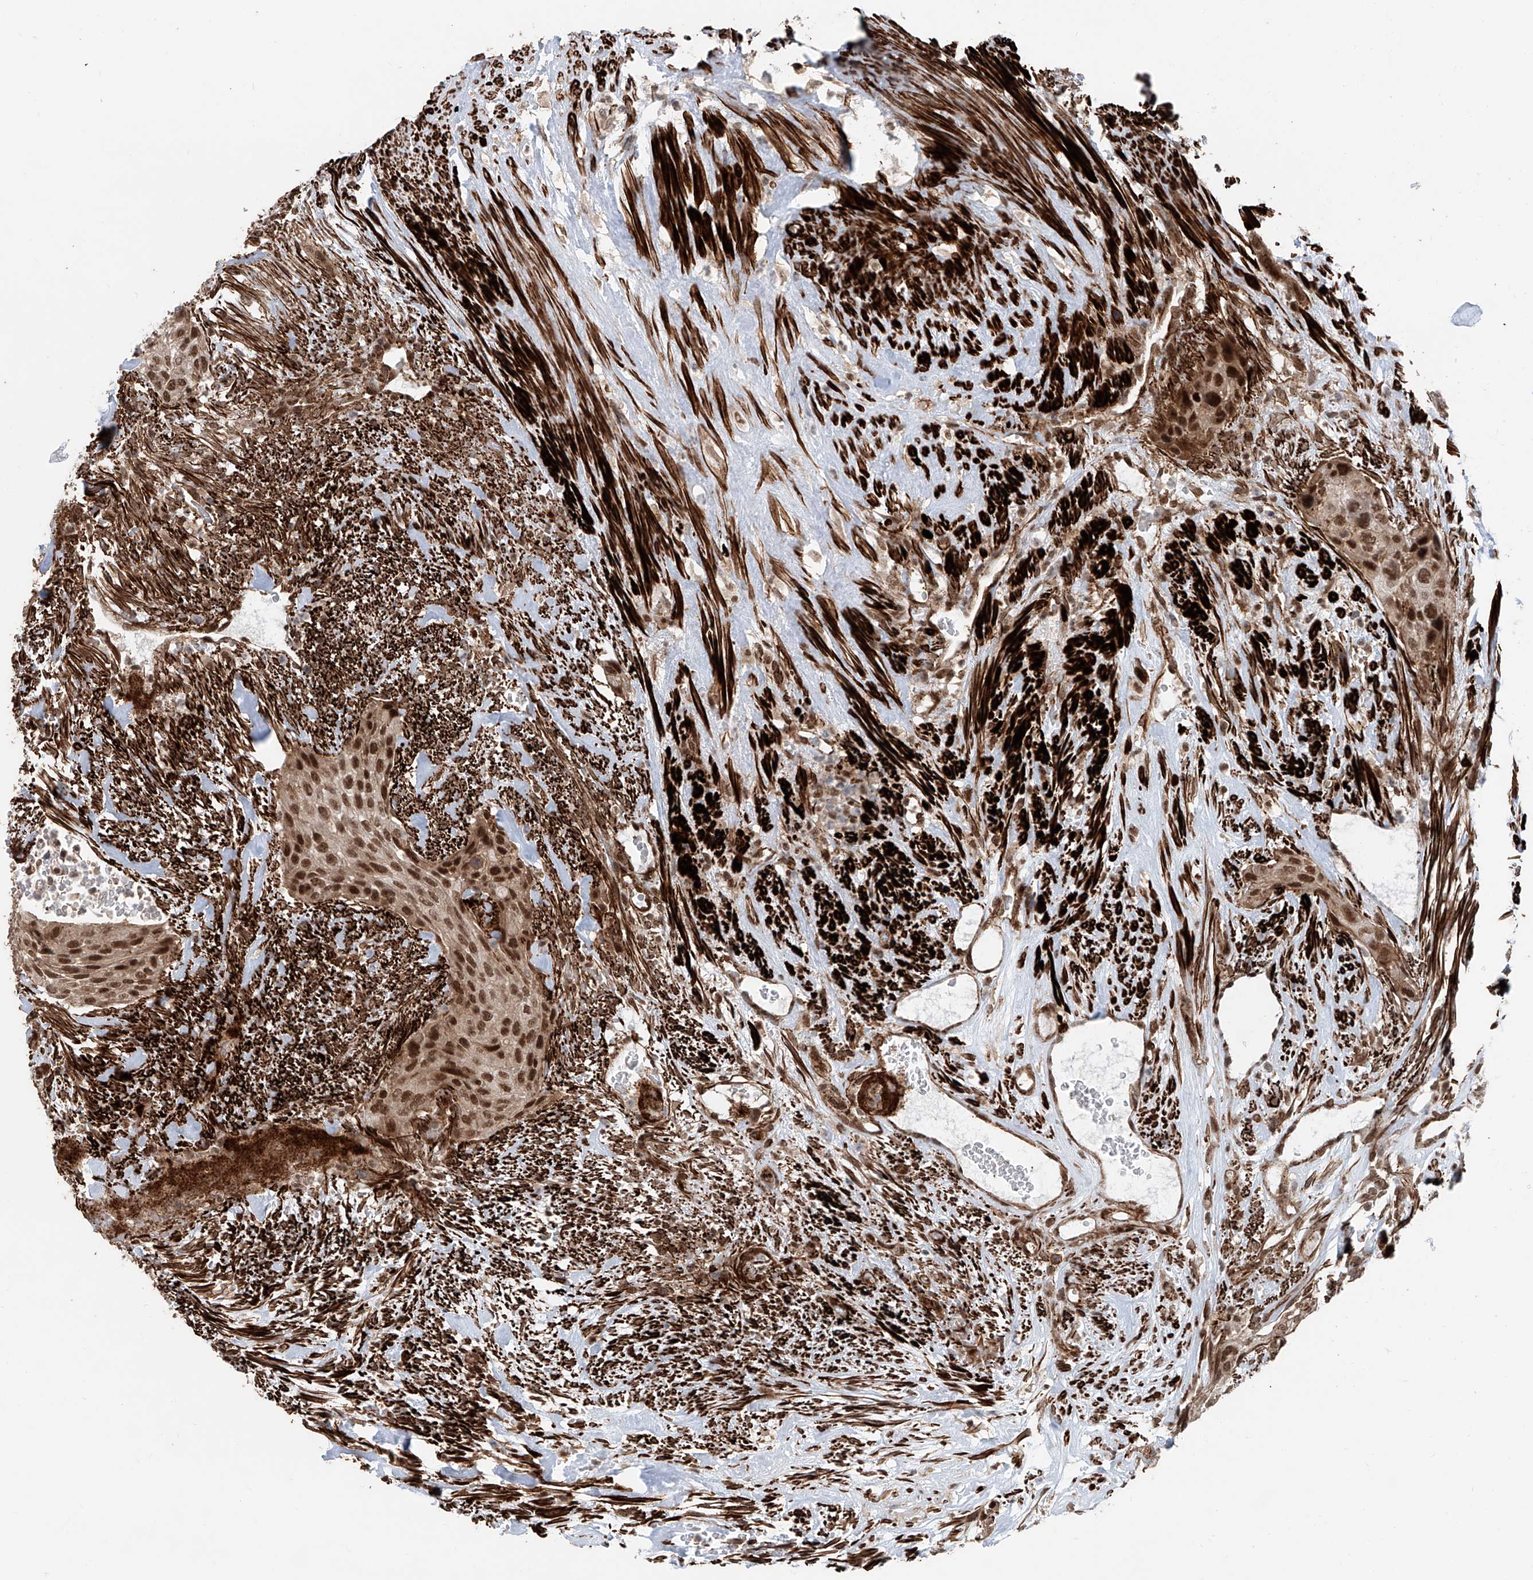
{"staining": {"intensity": "moderate", "quantity": ">75%", "location": "cytoplasmic/membranous,nuclear"}, "tissue": "urothelial cancer", "cell_type": "Tumor cells", "image_type": "cancer", "snomed": [{"axis": "morphology", "description": "Urothelial carcinoma, High grade"}, {"axis": "topography", "description": "Urinary bladder"}], "caption": "Protein staining of urothelial cancer tissue displays moderate cytoplasmic/membranous and nuclear expression in approximately >75% of tumor cells.", "gene": "SDE2", "patient": {"sex": "male", "age": 35}}